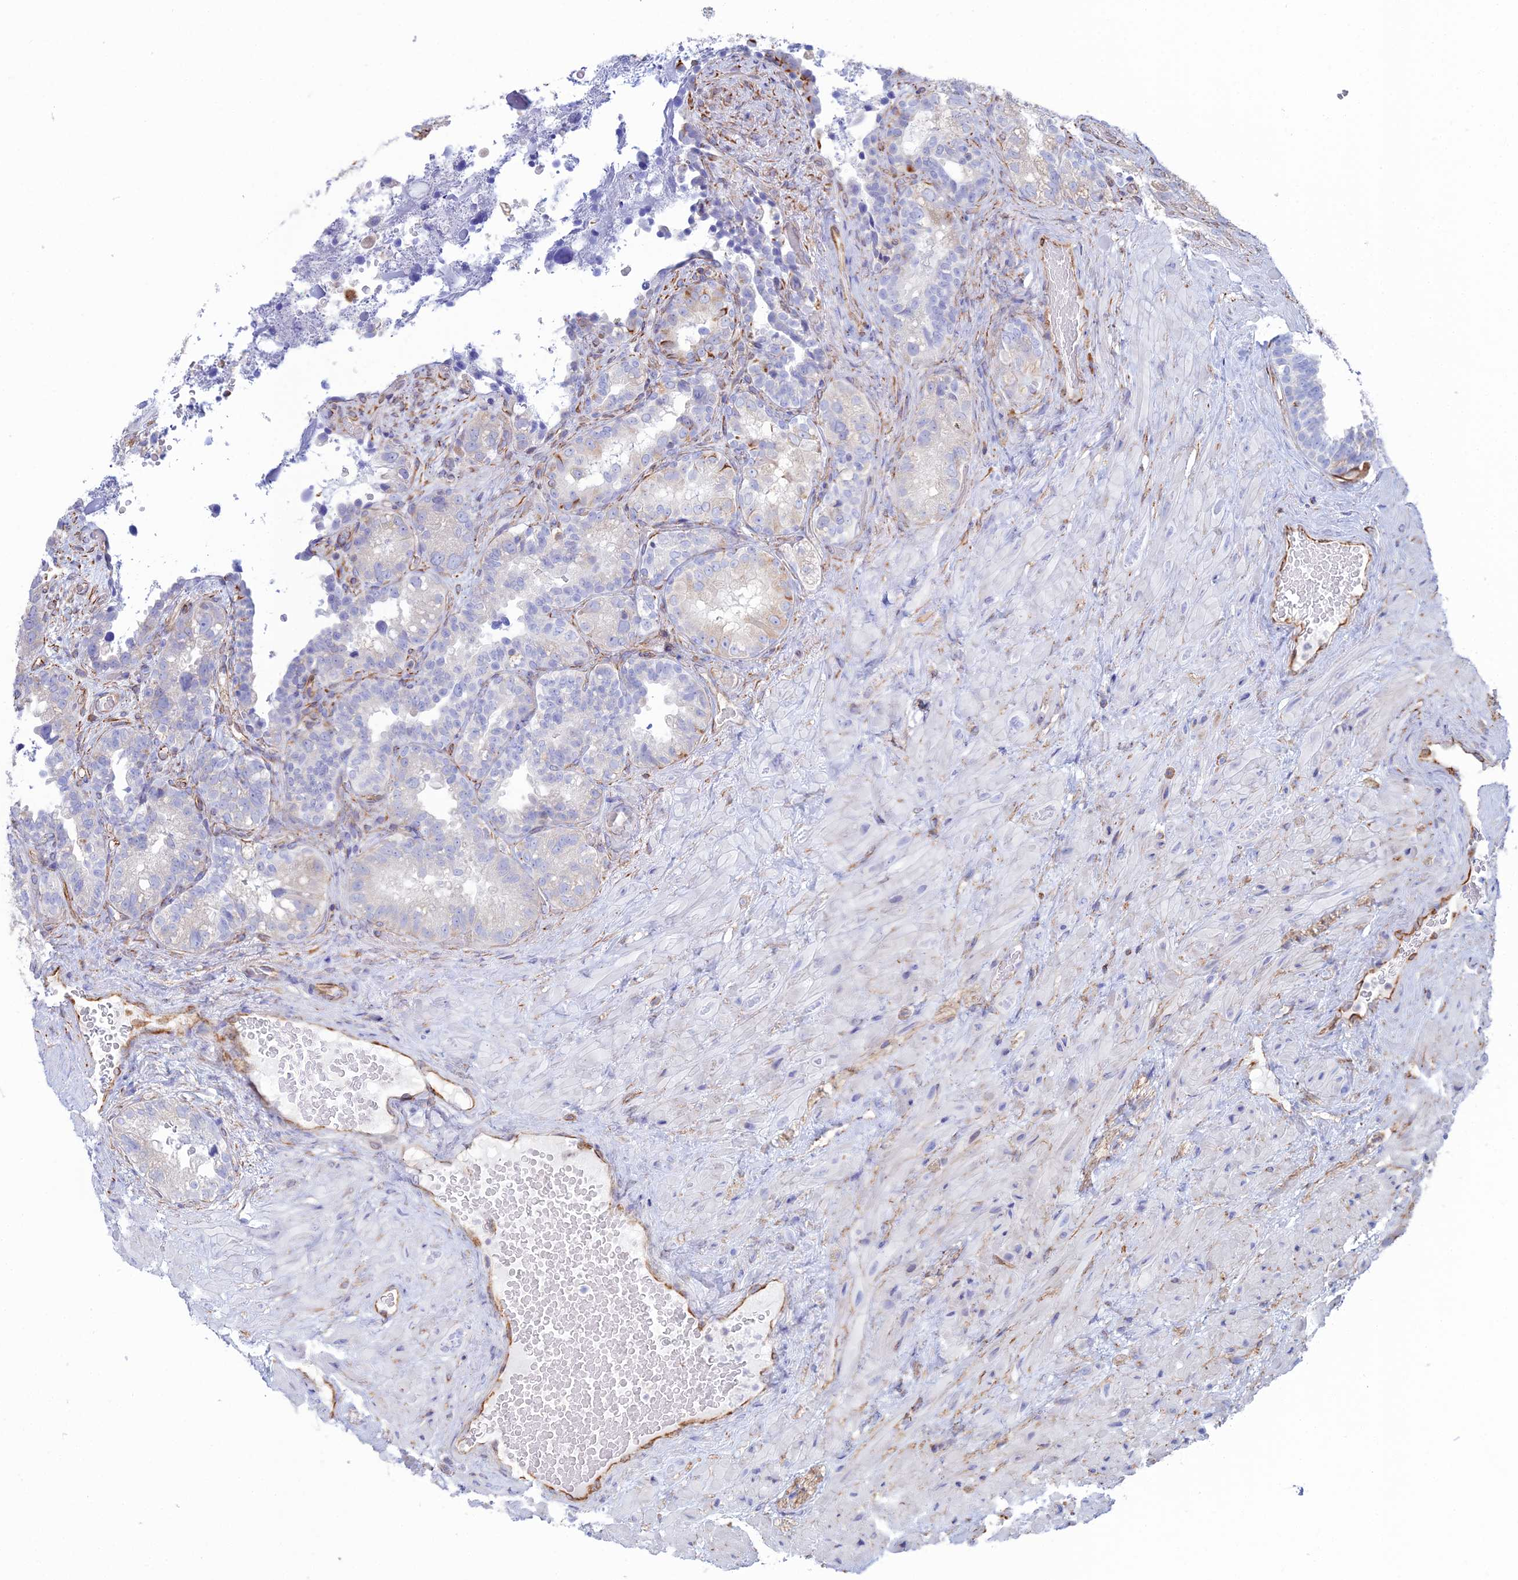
{"staining": {"intensity": "negative", "quantity": "none", "location": "none"}, "tissue": "seminal vesicle", "cell_type": "Glandular cells", "image_type": "normal", "snomed": [{"axis": "morphology", "description": "Normal tissue, NOS"}, {"axis": "topography", "description": "Seminal veicle"}, {"axis": "topography", "description": "Peripheral nerve tissue"}], "caption": "Immunohistochemistry histopathology image of unremarkable seminal vesicle stained for a protein (brown), which reveals no positivity in glandular cells.", "gene": "CLVS2", "patient": {"sex": "male", "age": 67}}